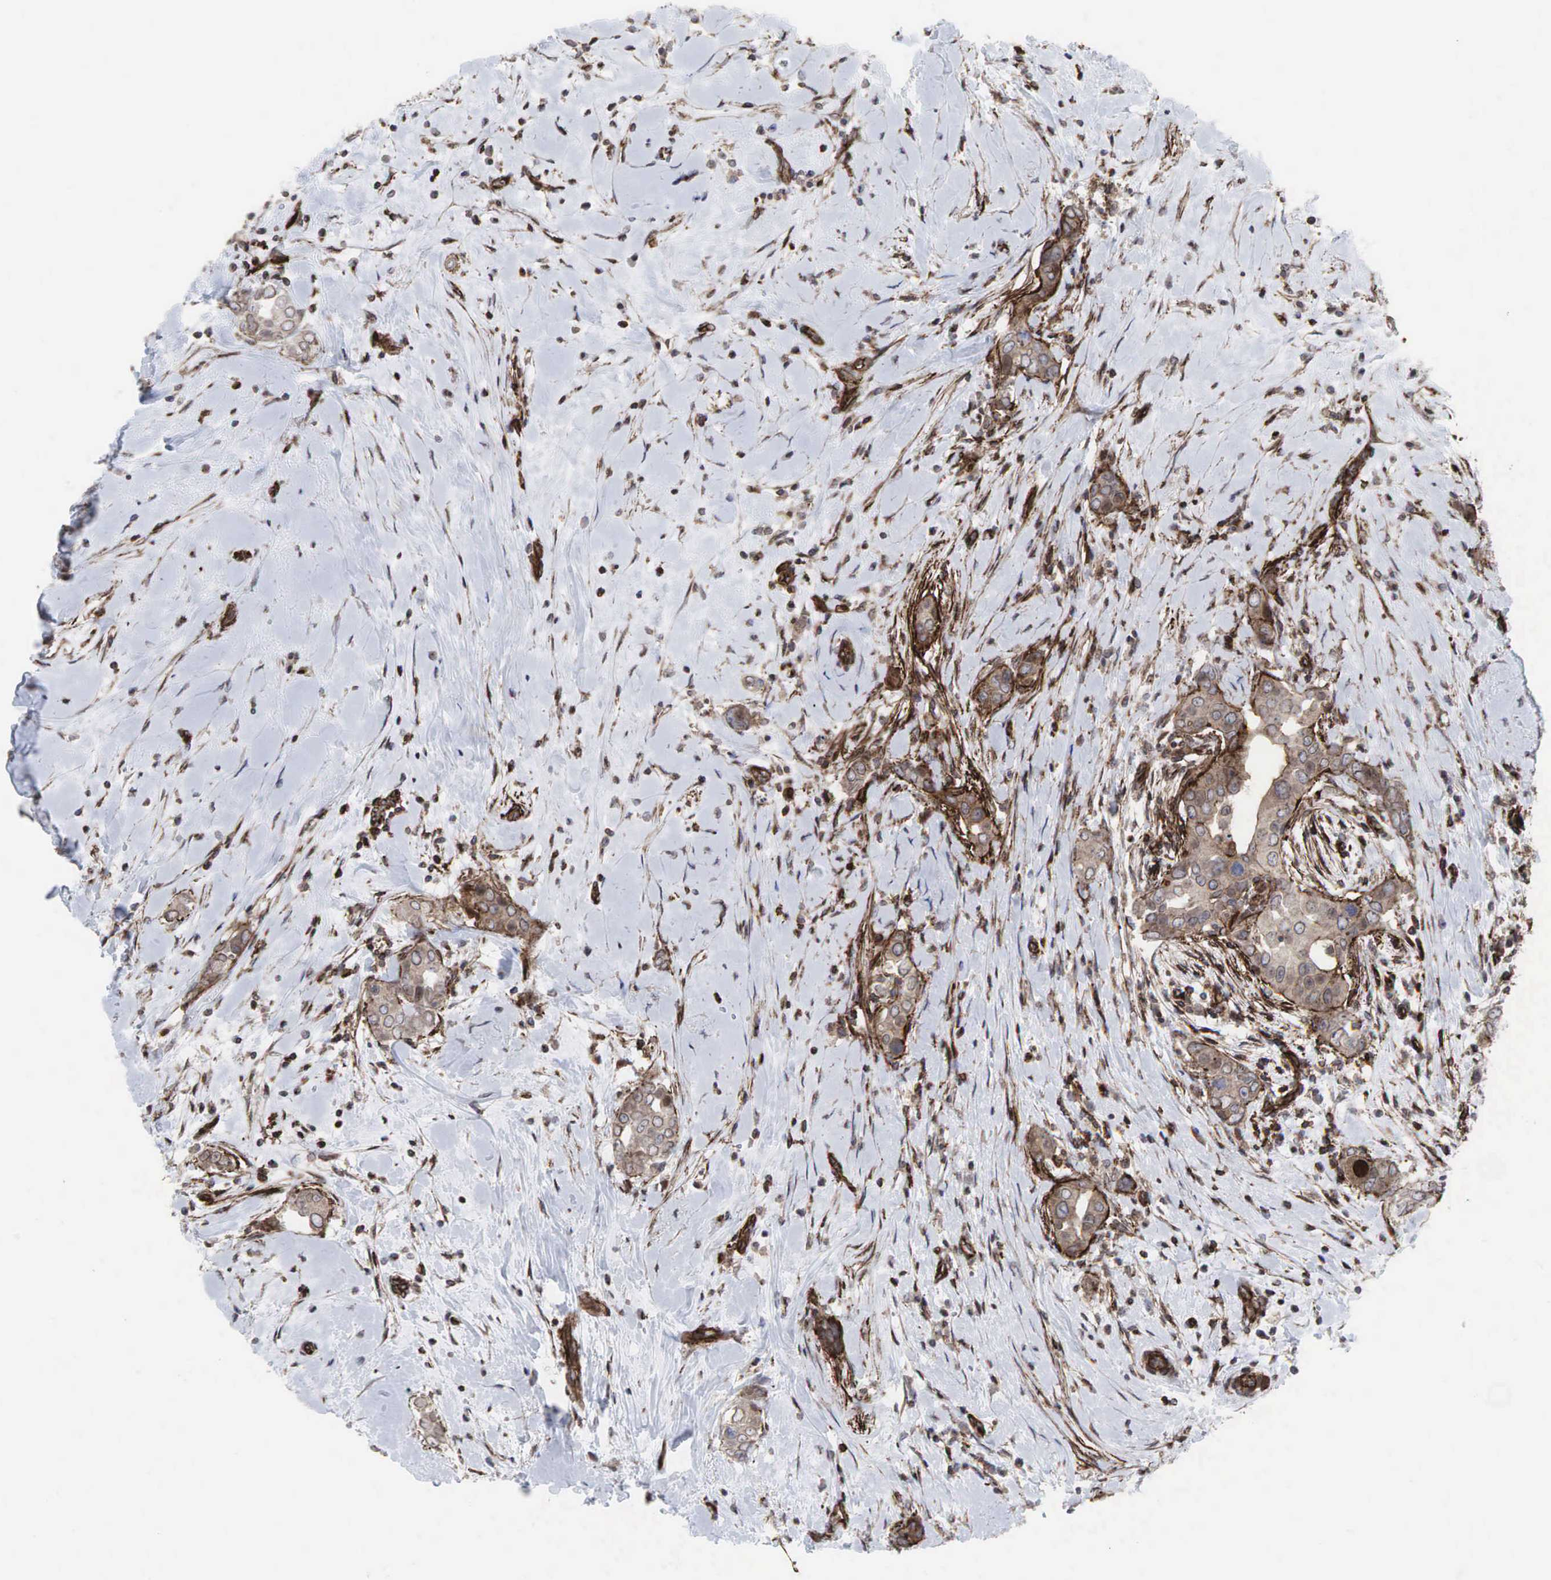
{"staining": {"intensity": "weak", "quantity": ">75%", "location": "cytoplasmic/membranous"}, "tissue": "breast cancer", "cell_type": "Tumor cells", "image_type": "cancer", "snomed": [{"axis": "morphology", "description": "Duct carcinoma"}, {"axis": "topography", "description": "Breast"}], "caption": "High-power microscopy captured an immunohistochemistry micrograph of breast cancer, revealing weak cytoplasmic/membranous expression in approximately >75% of tumor cells.", "gene": "GPRASP1", "patient": {"sex": "female", "age": 55}}